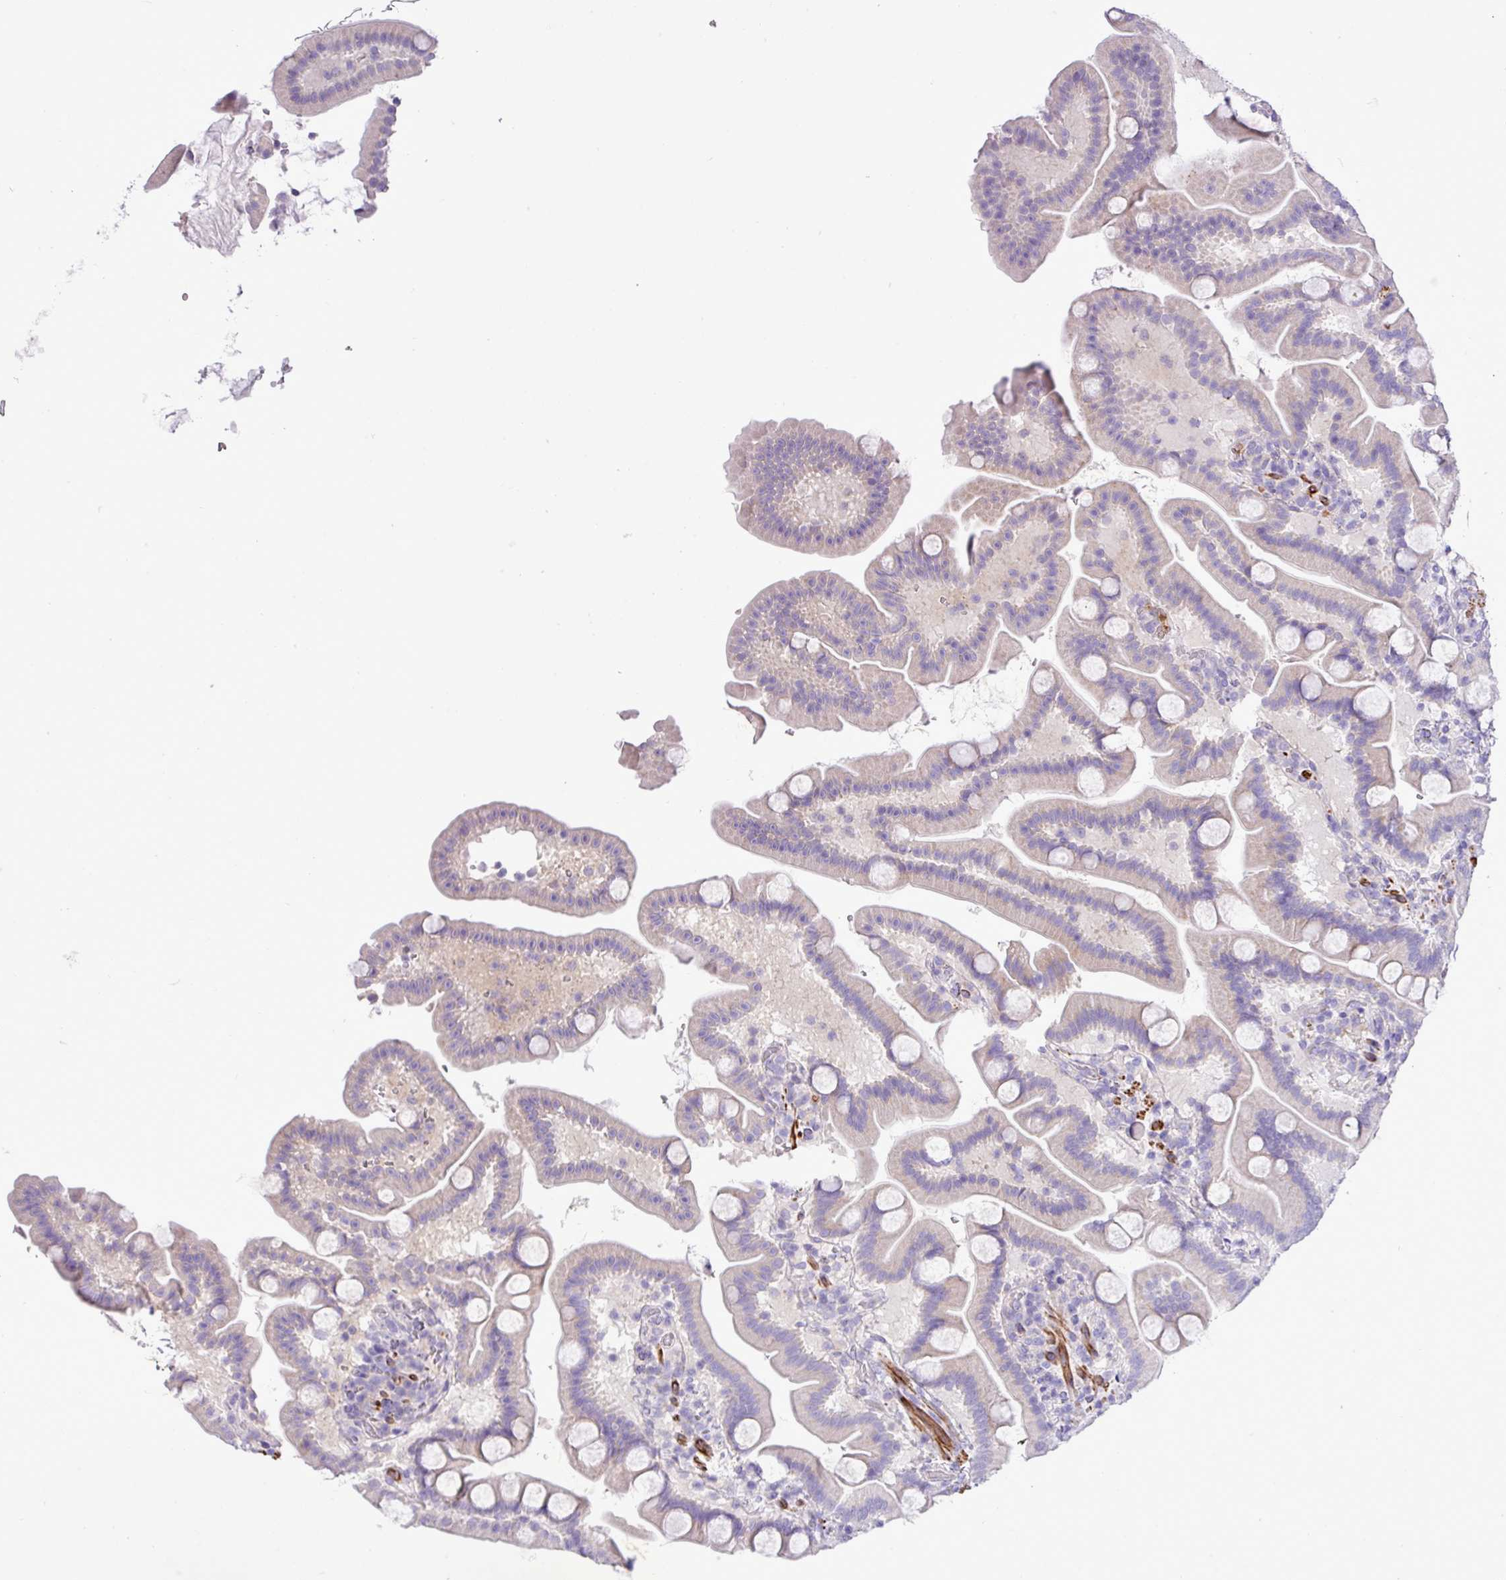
{"staining": {"intensity": "negative", "quantity": "none", "location": "none"}, "tissue": "duodenum", "cell_type": "Glandular cells", "image_type": "normal", "snomed": [{"axis": "morphology", "description": "Normal tissue, NOS"}, {"axis": "topography", "description": "Duodenum"}], "caption": "This is a photomicrograph of IHC staining of unremarkable duodenum, which shows no expression in glandular cells. (IHC, brightfield microscopy, high magnification).", "gene": "ZSCAN5A", "patient": {"sex": "male", "age": 55}}